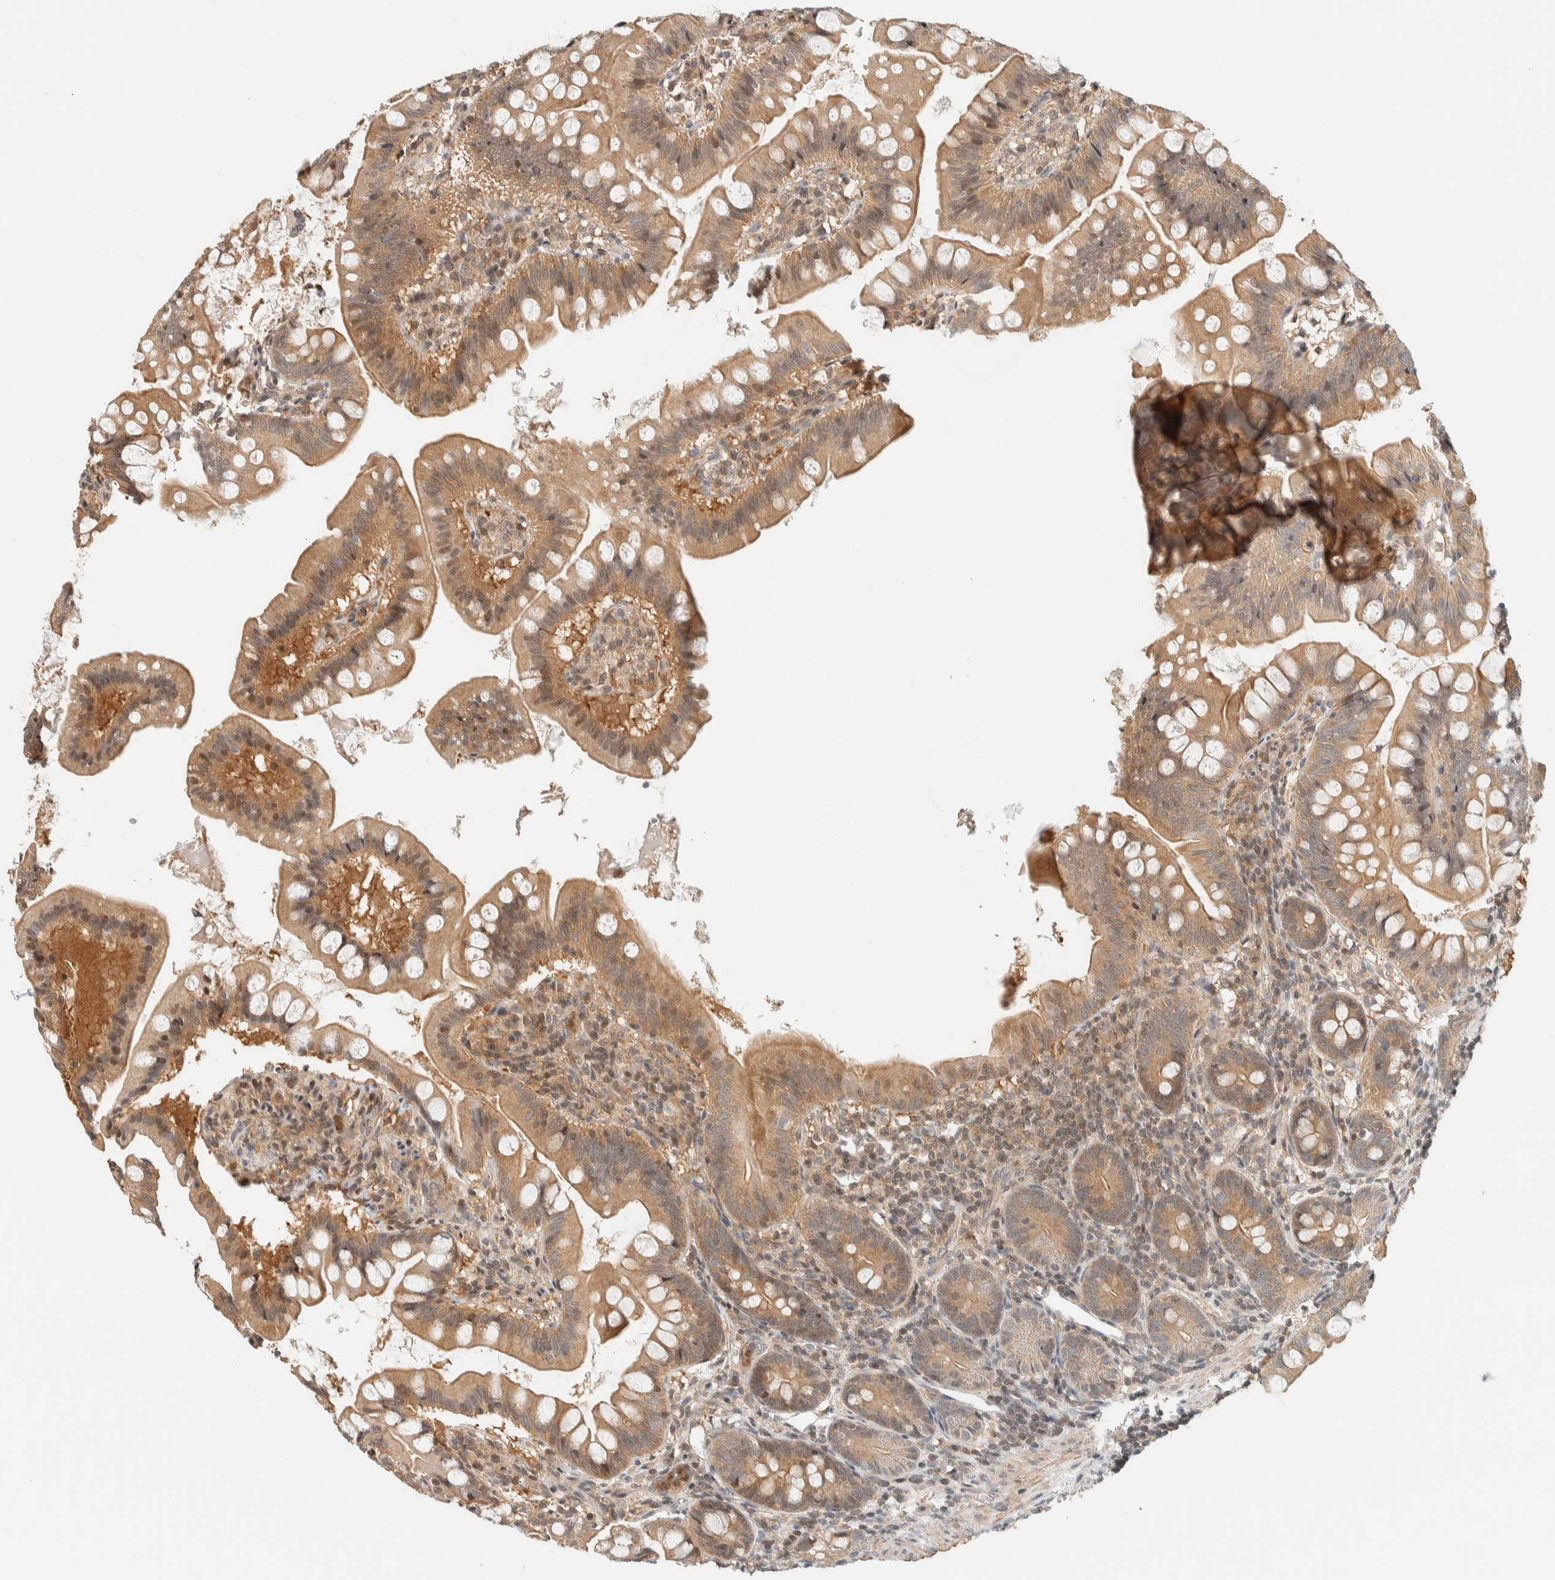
{"staining": {"intensity": "moderate", "quantity": ">75%", "location": "cytoplasmic/membranous"}, "tissue": "small intestine", "cell_type": "Glandular cells", "image_type": "normal", "snomed": [{"axis": "morphology", "description": "Normal tissue, NOS"}, {"axis": "topography", "description": "Small intestine"}], "caption": "There is medium levels of moderate cytoplasmic/membranous expression in glandular cells of normal small intestine, as demonstrated by immunohistochemical staining (brown color).", "gene": "ARFGEF1", "patient": {"sex": "male", "age": 7}}